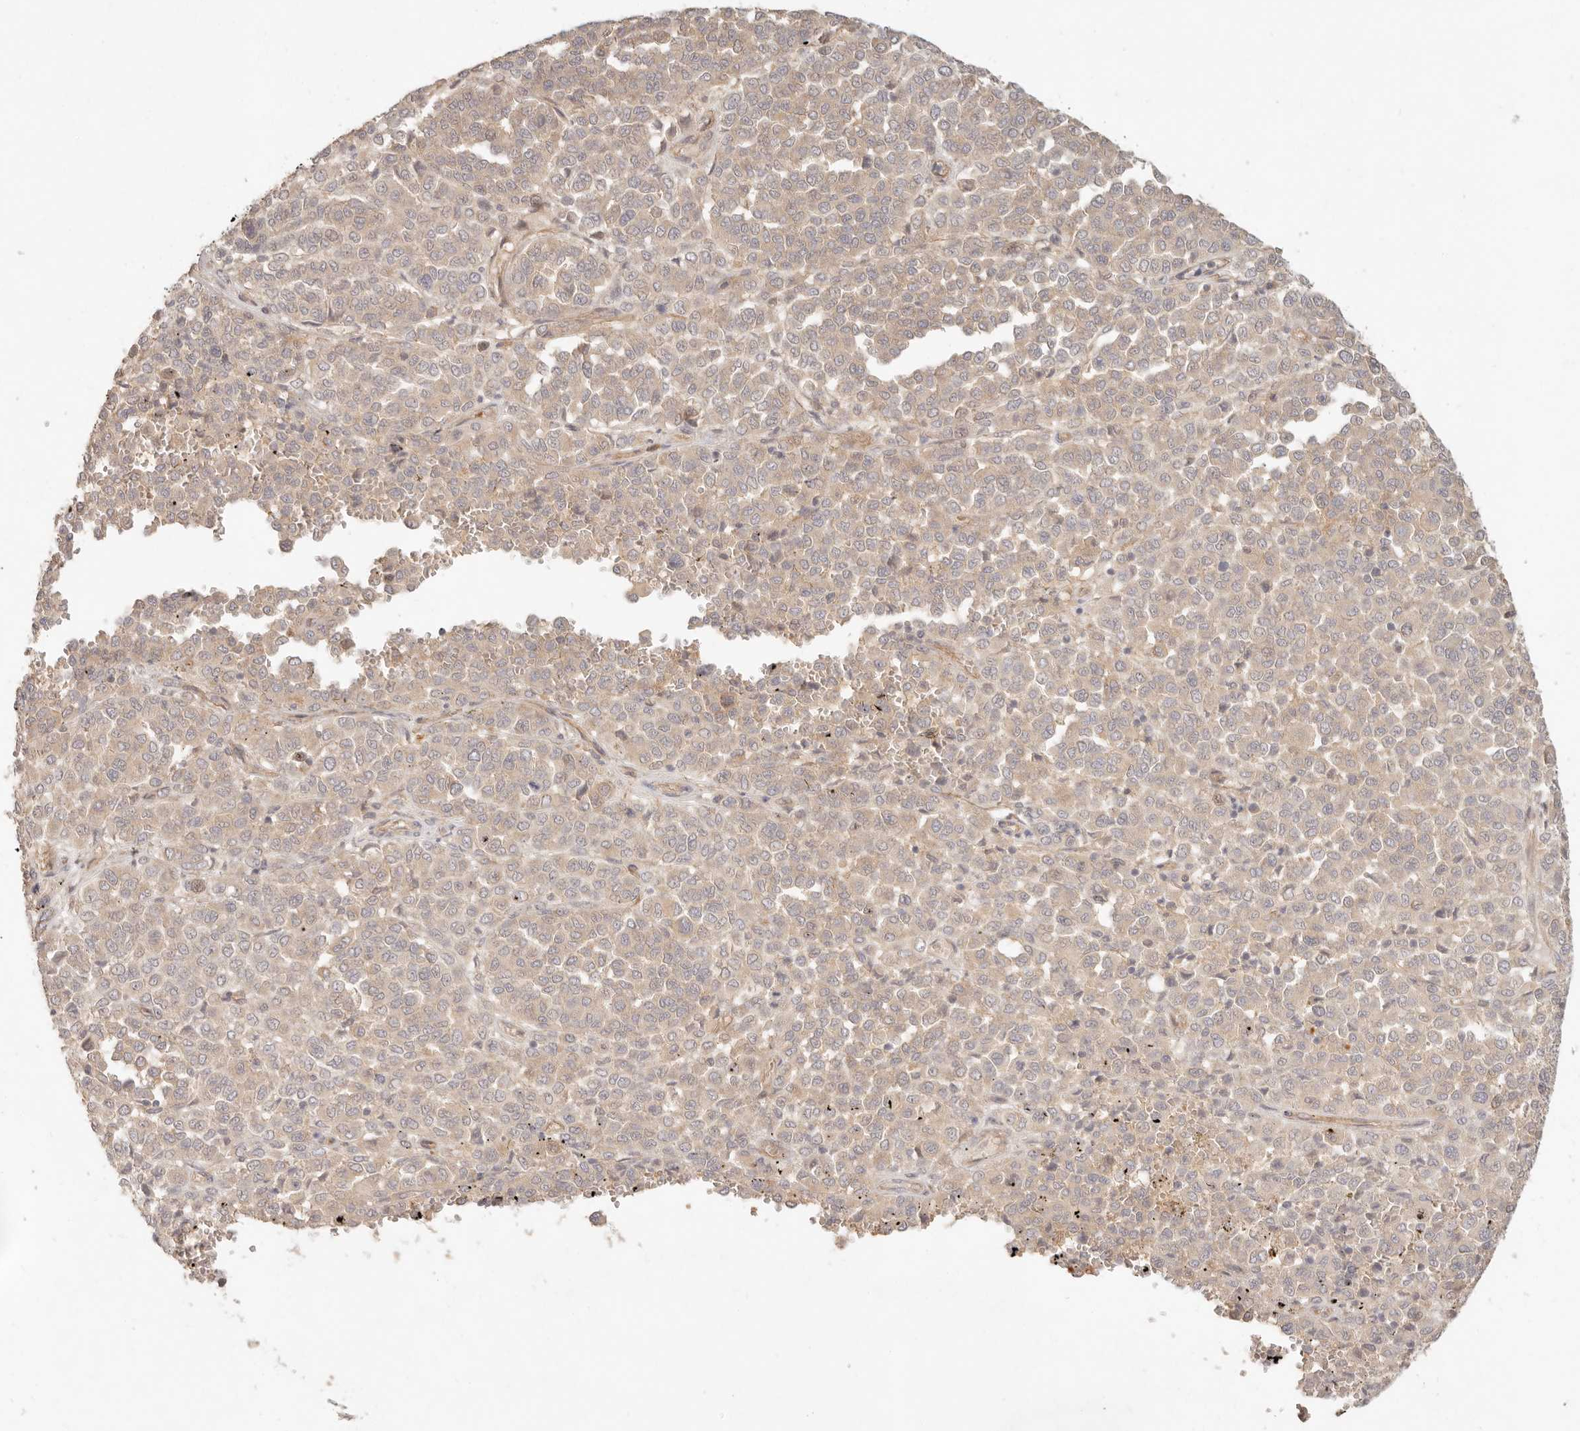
{"staining": {"intensity": "weak", "quantity": ">75%", "location": "cytoplasmic/membranous"}, "tissue": "melanoma", "cell_type": "Tumor cells", "image_type": "cancer", "snomed": [{"axis": "morphology", "description": "Malignant melanoma, Metastatic site"}, {"axis": "topography", "description": "Pancreas"}], "caption": "Melanoma was stained to show a protein in brown. There is low levels of weak cytoplasmic/membranous positivity in about >75% of tumor cells.", "gene": "PPP1R3B", "patient": {"sex": "female", "age": 30}}